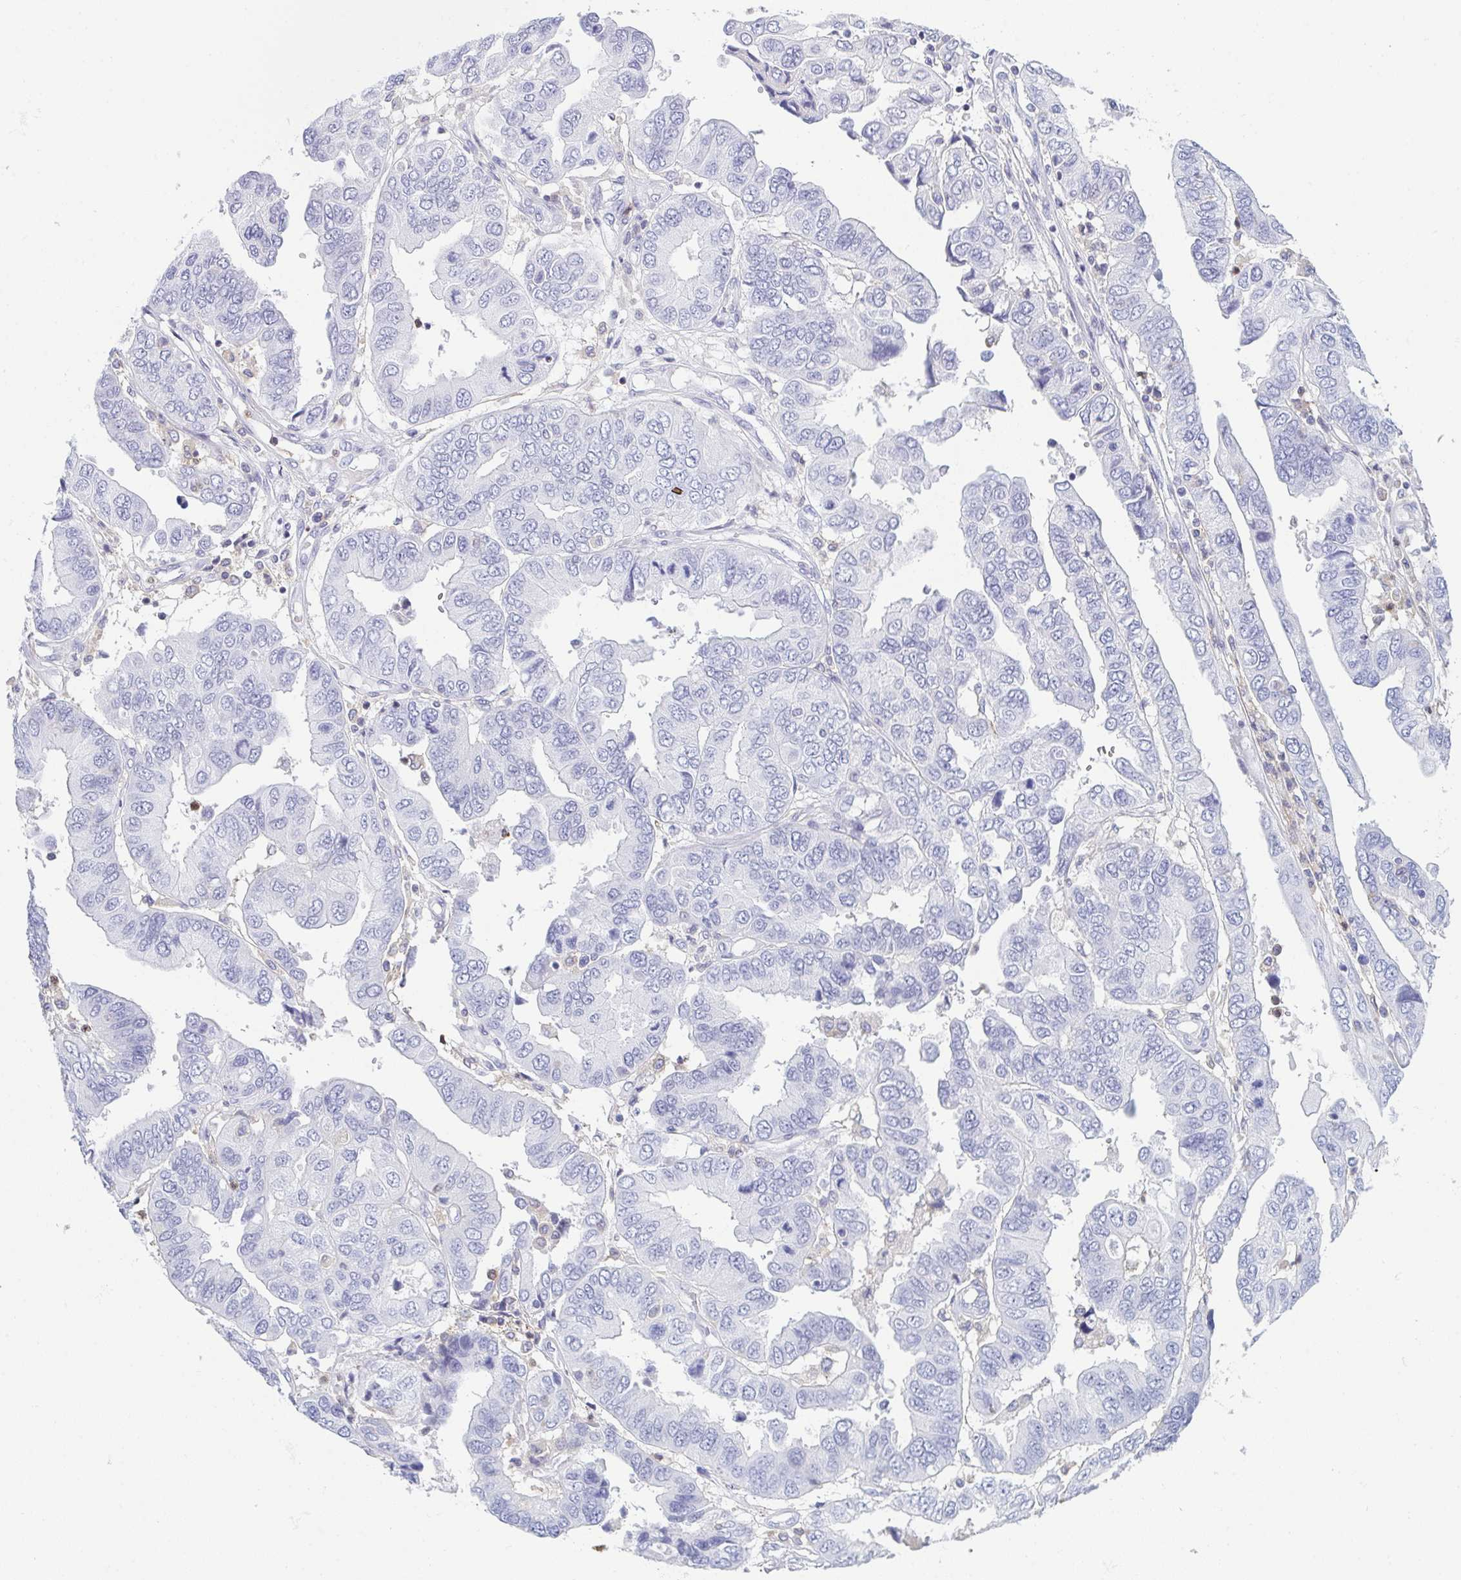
{"staining": {"intensity": "negative", "quantity": "none", "location": "none"}, "tissue": "ovarian cancer", "cell_type": "Tumor cells", "image_type": "cancer", "snomed": [{"axis": "morphology", "description": "Cystadenocarcinoma, serous, NOS"}, {"axis": "topography", "description": "Ovary"}], "caption": "A photomicrograph of human ovarian serous cystadenocarcinoma is negative for staining in tumor cells. (DAB (3,3'-diaminobenzidine) immunohistochemistry (IHC) with hematoxylin counter stain).", "gene": "MYO1F", "patient": {"sex": "female", "age": 79}}